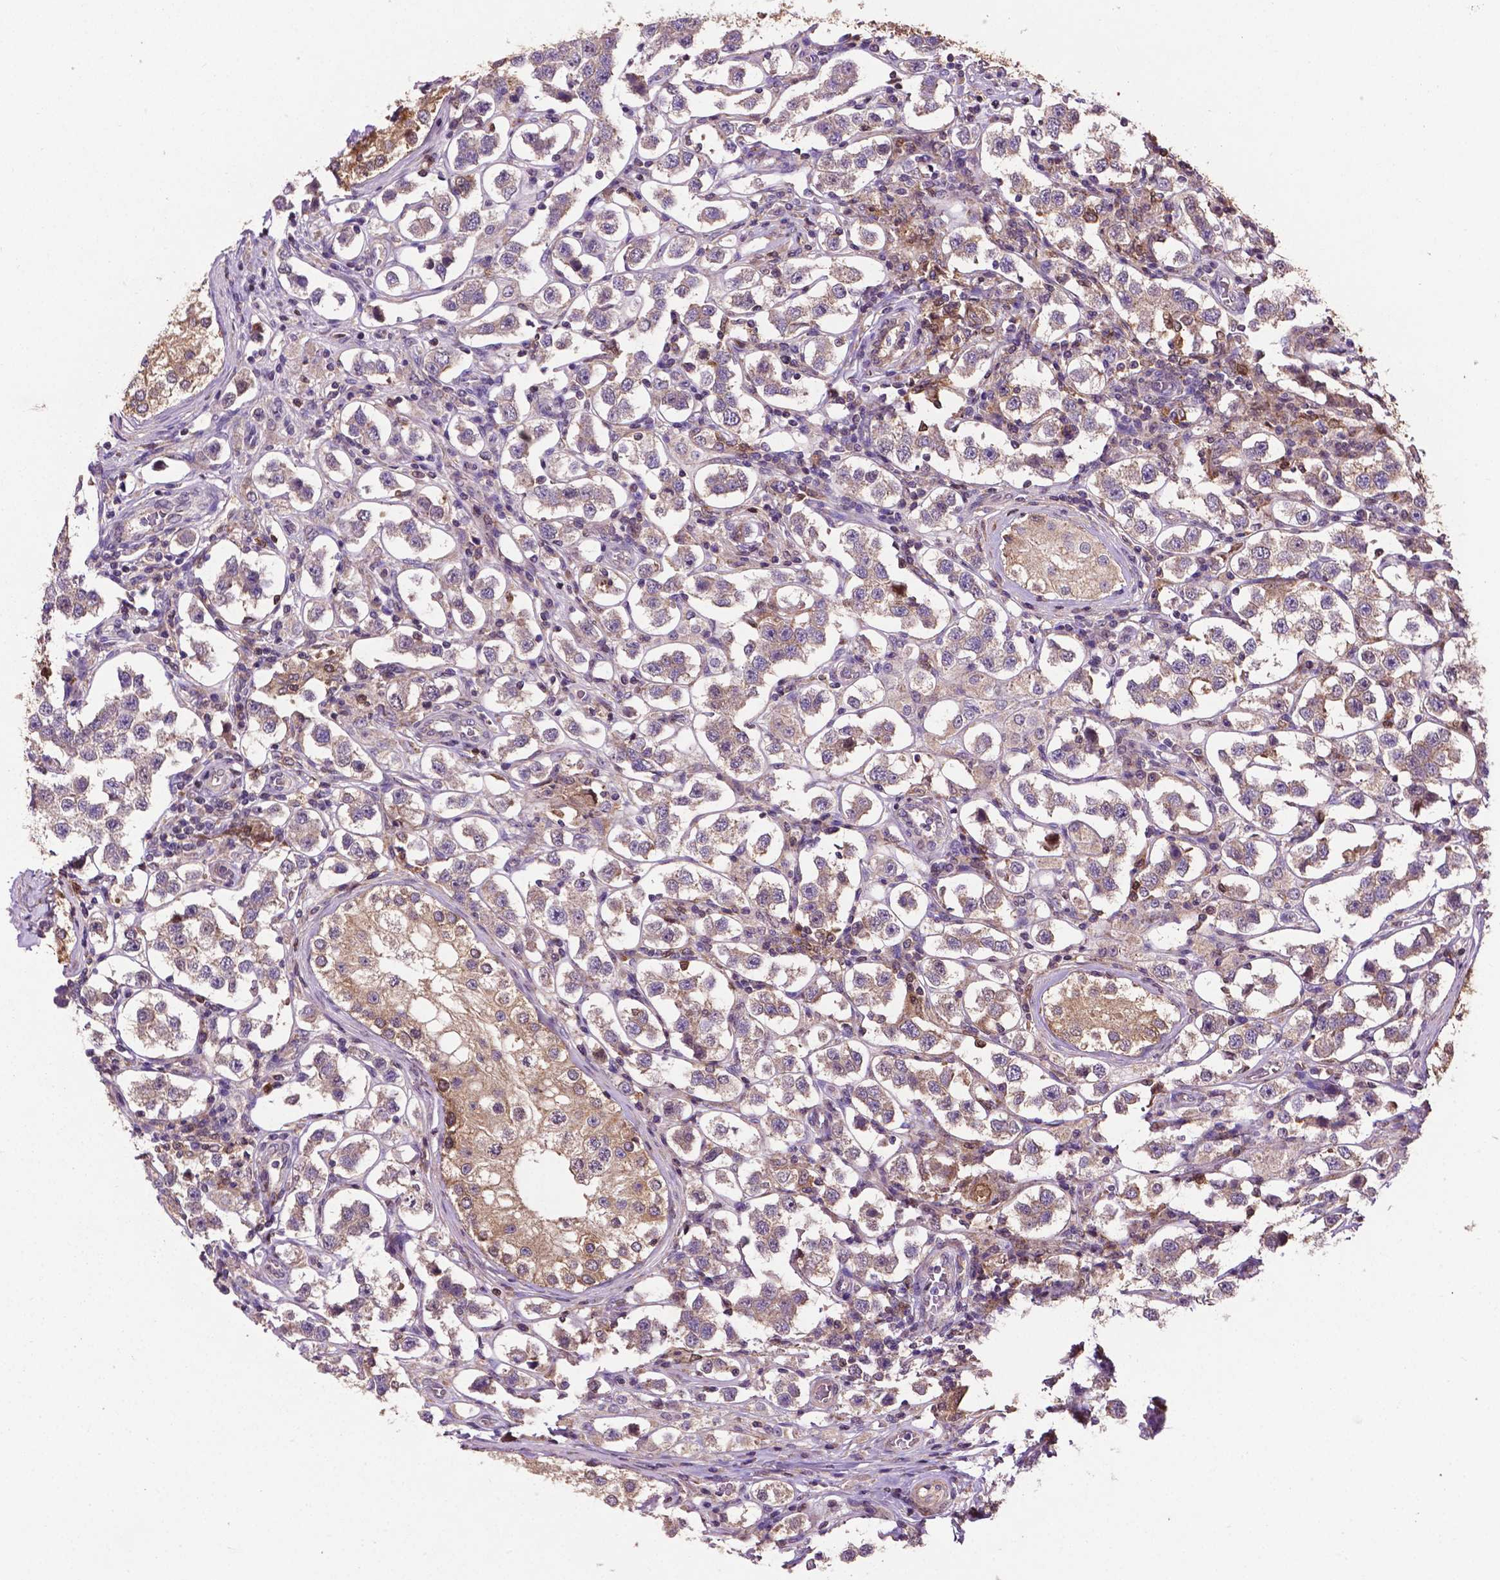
{"staining": {"intensity": "weak", "quantity": "<25%", "location": "cytoplasmic/membranous"}, "tissue": "testis cancer", "cell_type": "Tumor cells", "image_type": "cancer", "snomed": [{"axis": "morphology", "description": "Seminoma, NOS"}, {"axis": "topography", "description": "Testis"}], "caption": "The photomicrograph displays no staining of tumor cells in testis cancer (seminoma).", "gene": "SMAD3", "patient": {"sex": "male", "age": 37}}